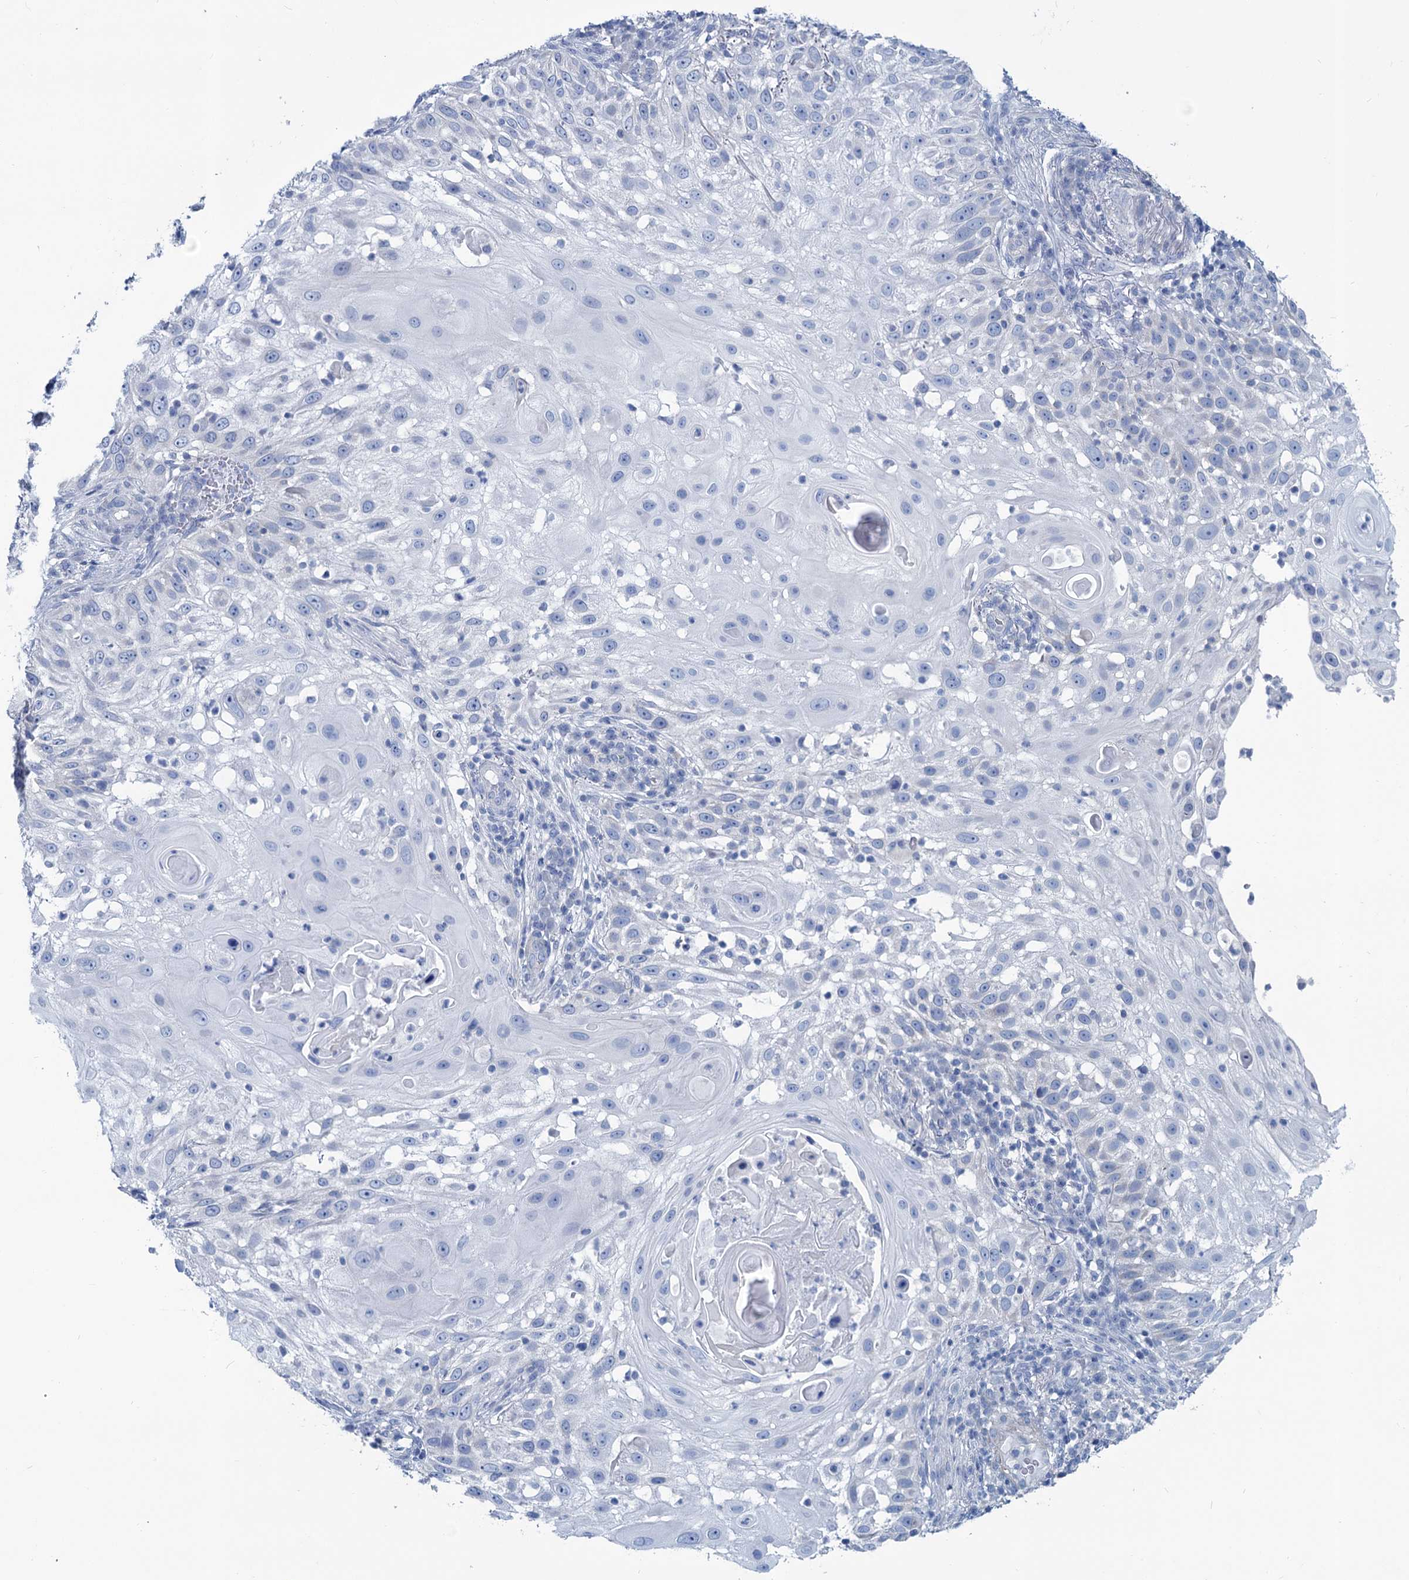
{"staining": {"intensity": "negative", "quantity": "none", "location": "none"}, "tissue": "skin cancer", "cell_type": "Tumor cells", "image_type": "cancer", "snomed": [{"axis": "morphology", "description": "Squamous cell carcinoma, NOS"}, {"axis": "topography", "description": "Skin"}], "caption": "A photomicrograph of human squamous cell carcinoma (skin) is negative for staining in tumor cells.", "gene": "SLC1A3", "patient": {"sex": "female", "age": 44}}